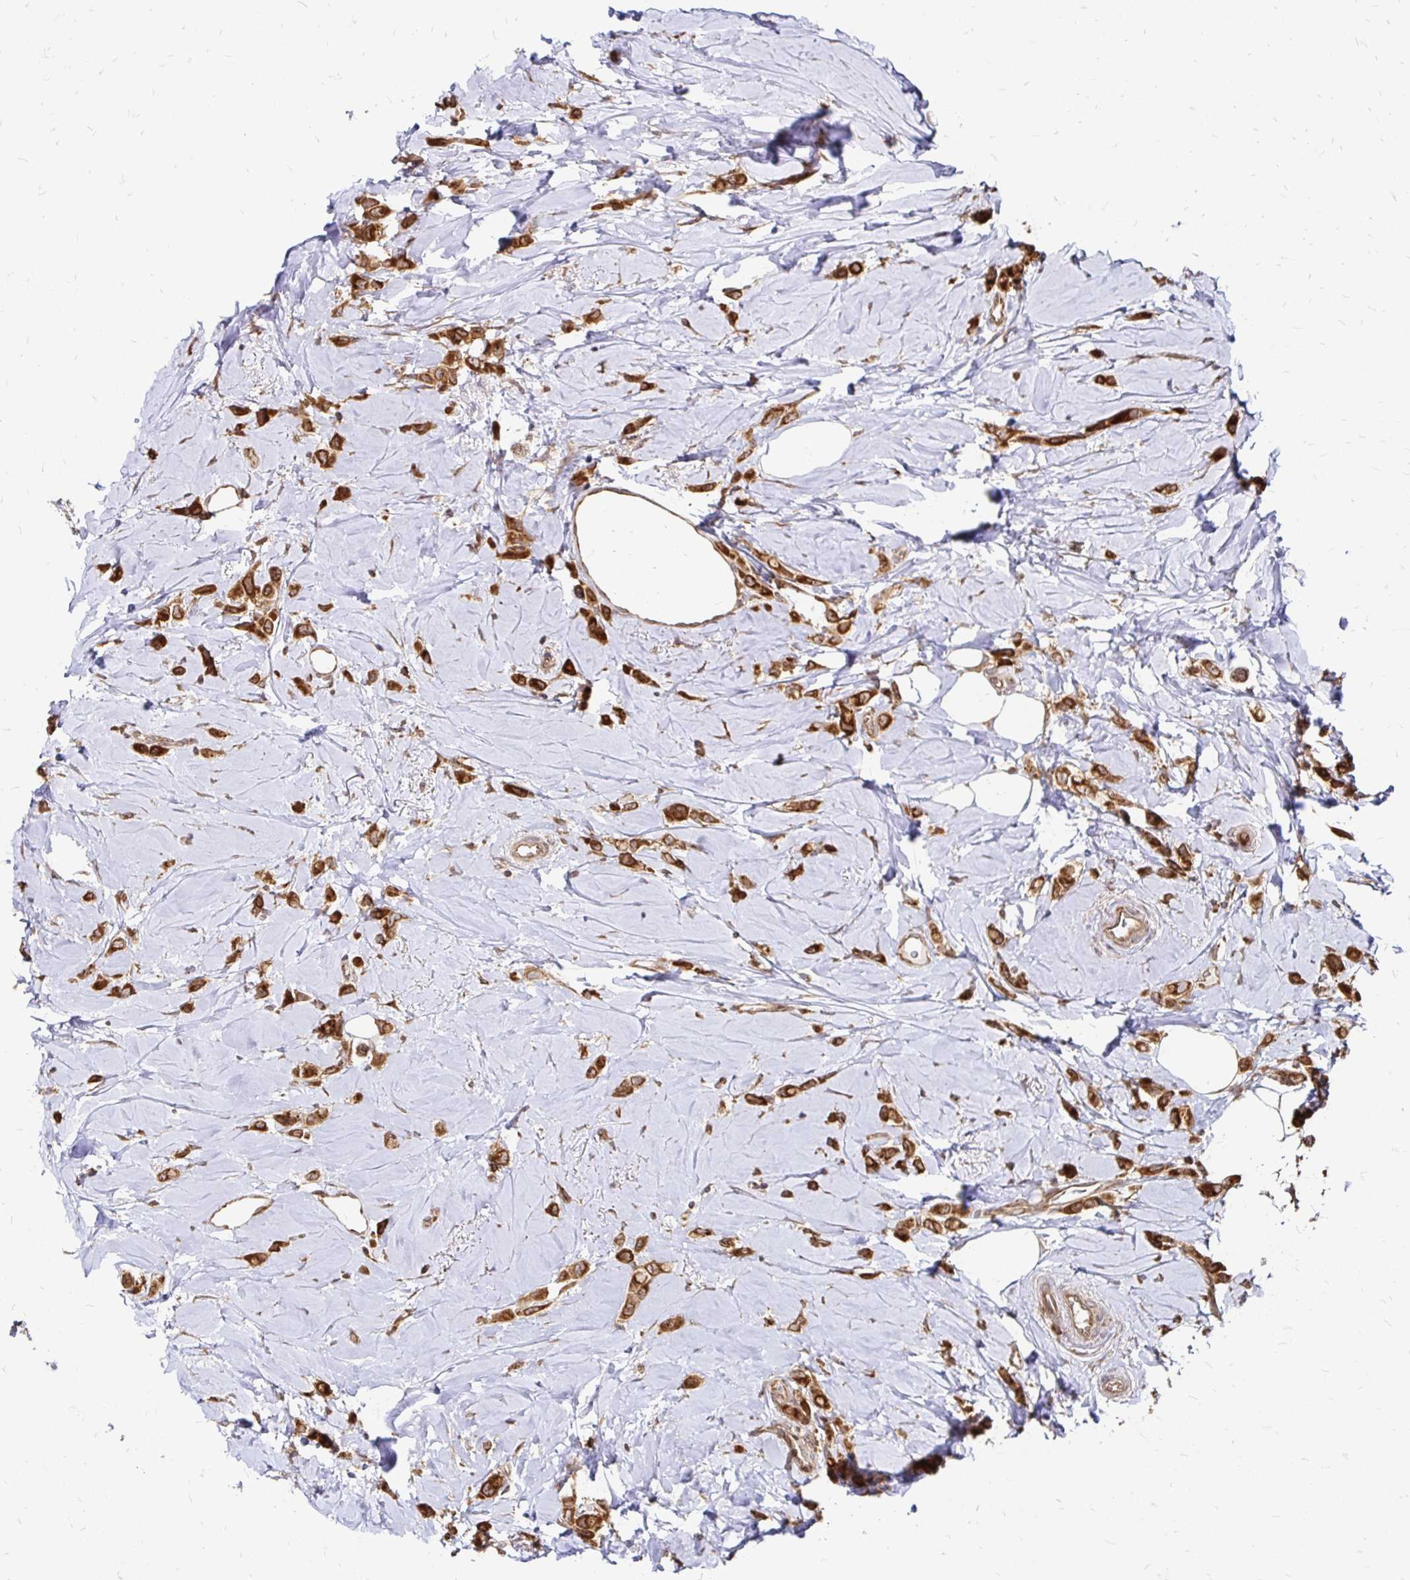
{"staining": {"intensity": "strong", "quantity": ">75%", "location": "cytoplasmic/membranous"}, "tissue": "breast cancer", "cell_type": "Tumor cells", "image_type": "cancer", "snomed": [{"axis": "morphology", "description": "Lobular carcinoma"}, {"axis": "topography", "description": "Breast"}], "caption": "This is a photomicrograph of immunohistochemistry staining of lobular carcinoma (breast), which shows strong expression in the cytoplasmic/membranous of tumor cells.", "gene": "ZW10", "patient": {"sex": "female", "age": 66}}